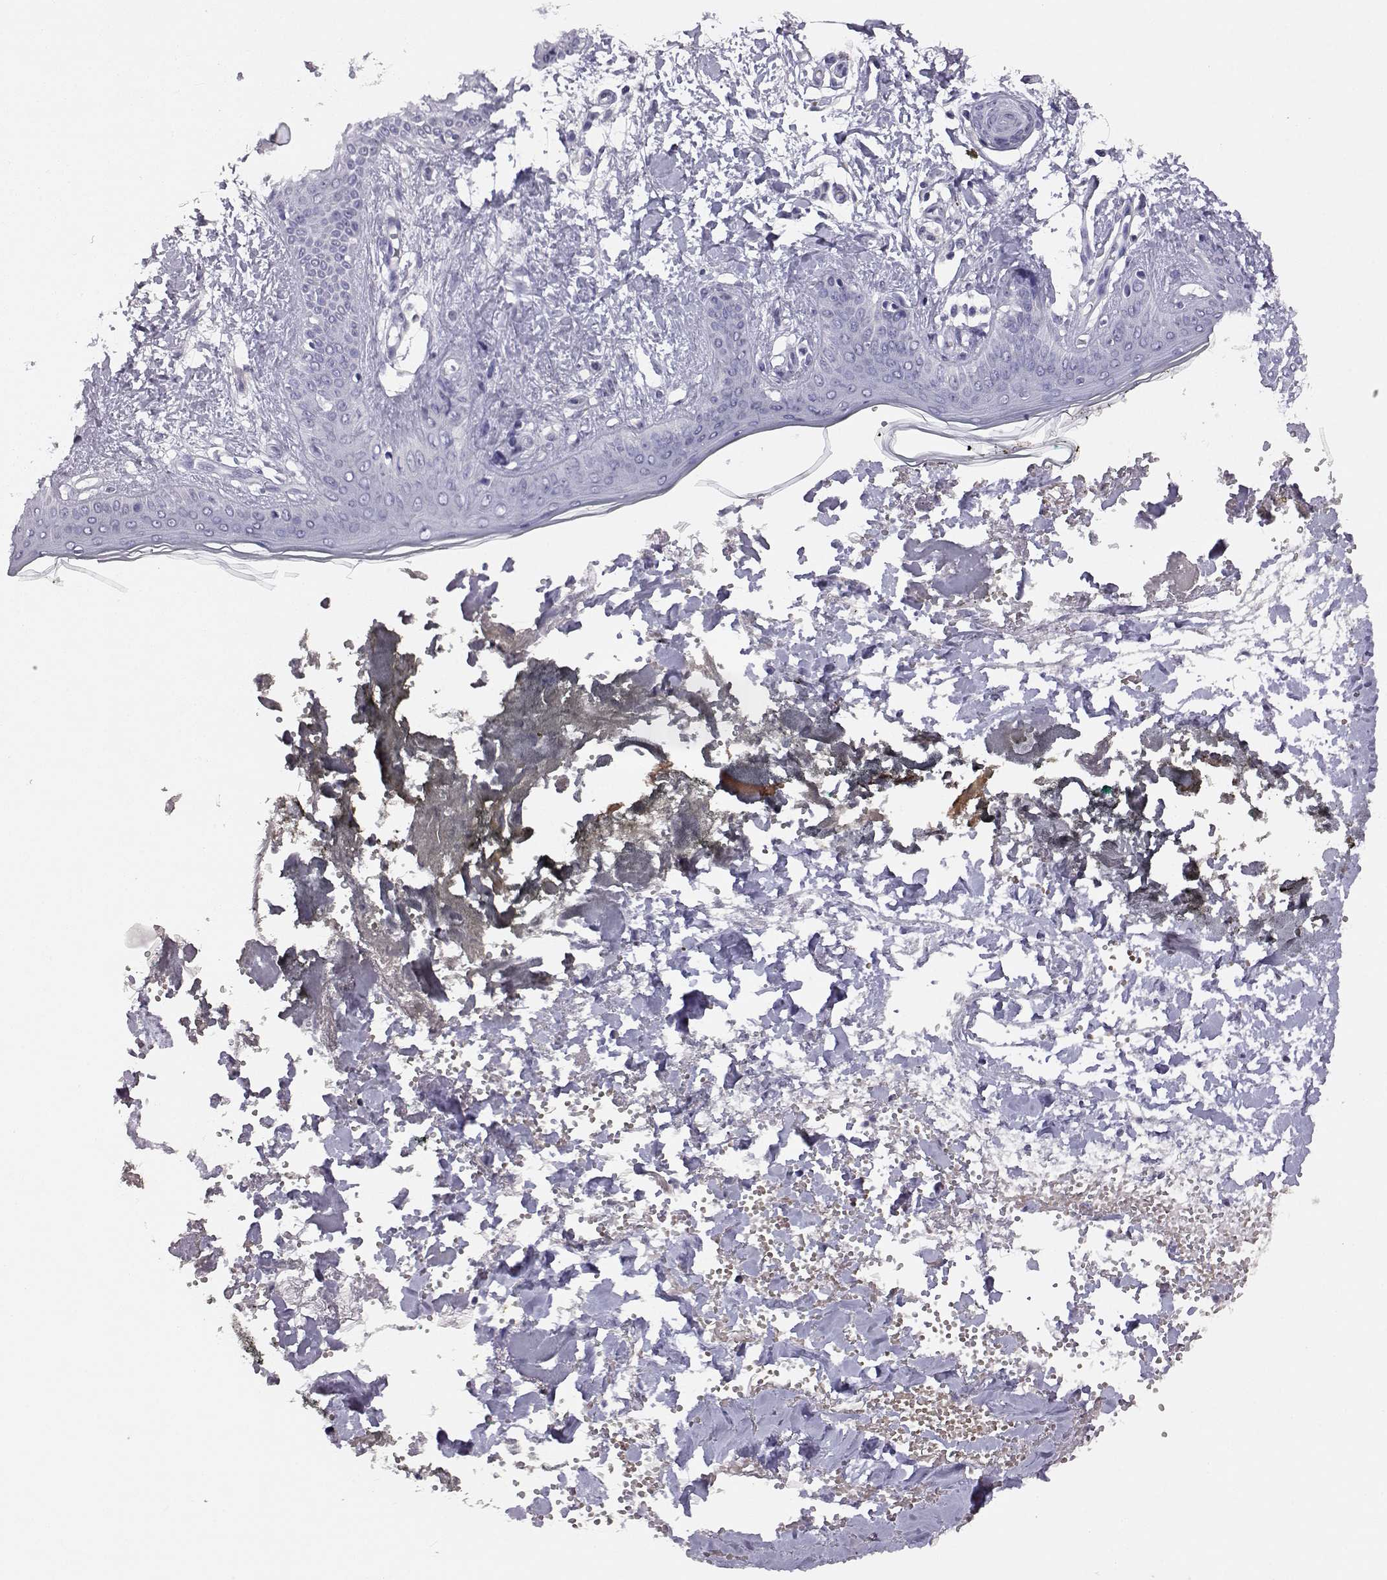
{"staining": {"intensity": "negative", "quantity": "none", "location": "none"}, "tissue": "skin", "cell_type": "Fibroblasts", "image_type": "normal", "snomed": [{"axis": "morphology", "description": "Normal tissue, NOS"}, {"axis": "topography", "description": "Skin"}], "caption": "The photomicrograph exhibits no significant expression in fibroblasts of skin. The staining is performed using DAB brown chromogen with nuclei counter-stained in using hematoxylin.", "gene": "AKR1B1", "patient": {"sex": "female", "age": 34}}